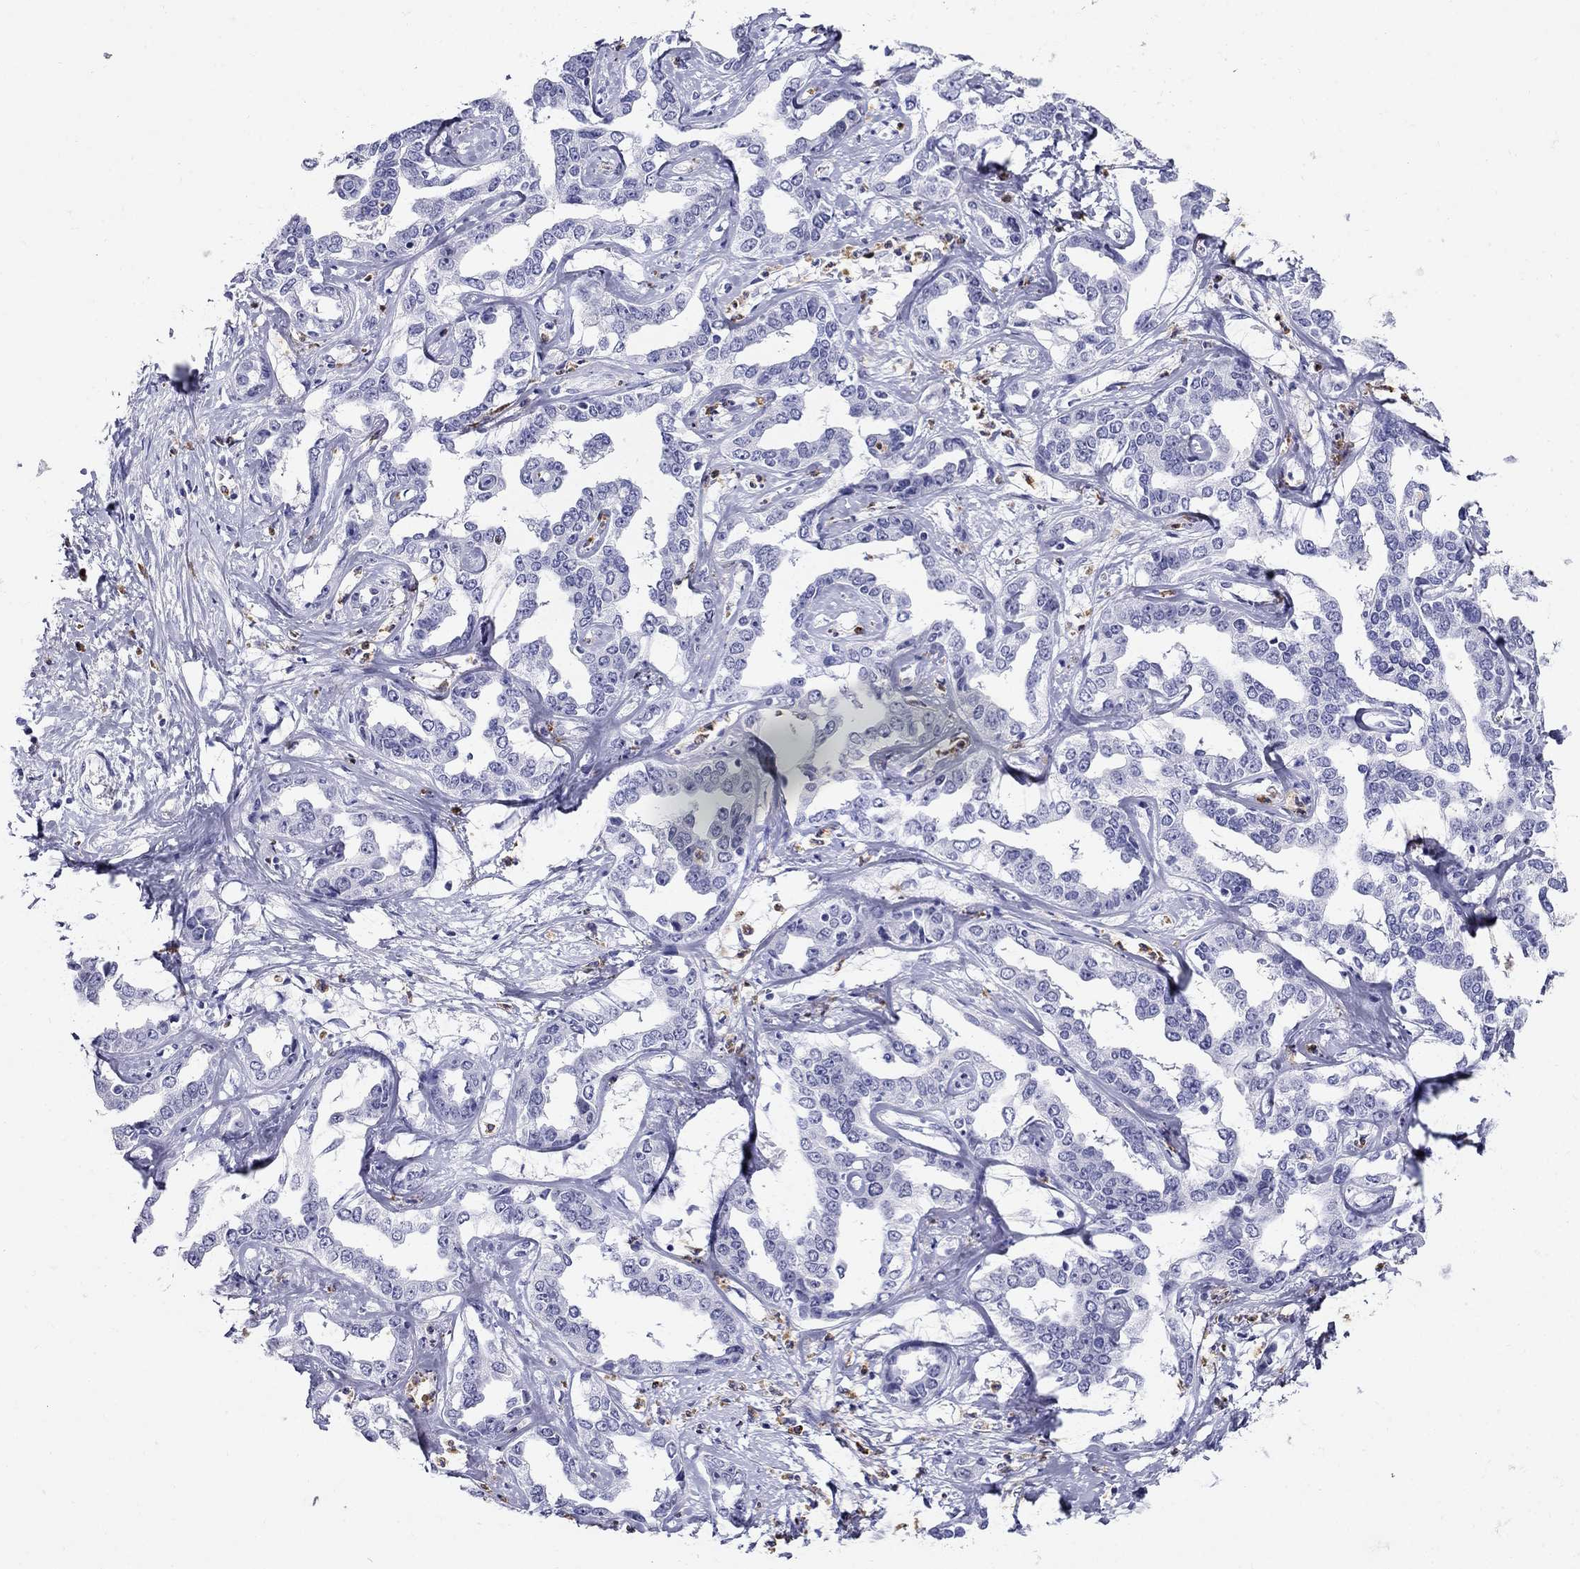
{"staining": {"intensity": "negative", "quantity": "none", "location": "none"}, "tissue": "liver cancer", "cell_type": "Tumor cells", "image_type": "cancer", "snomed": [{"axis": "morphology", "description": "Cholangiocarcinoma"}, {"axis": "topography", "description": "Liver"}], "caption": "A histopathology image of human liver cancer (cholangiocarcinoma) is negative for staining in tumor cells. Brightfield microscopy of IHC stained with DAB (brown) and hematoxylin (blue), captured at high magnification.", "gene": "PPP1R36", "patient": {"sex": "male", "age": 59}}